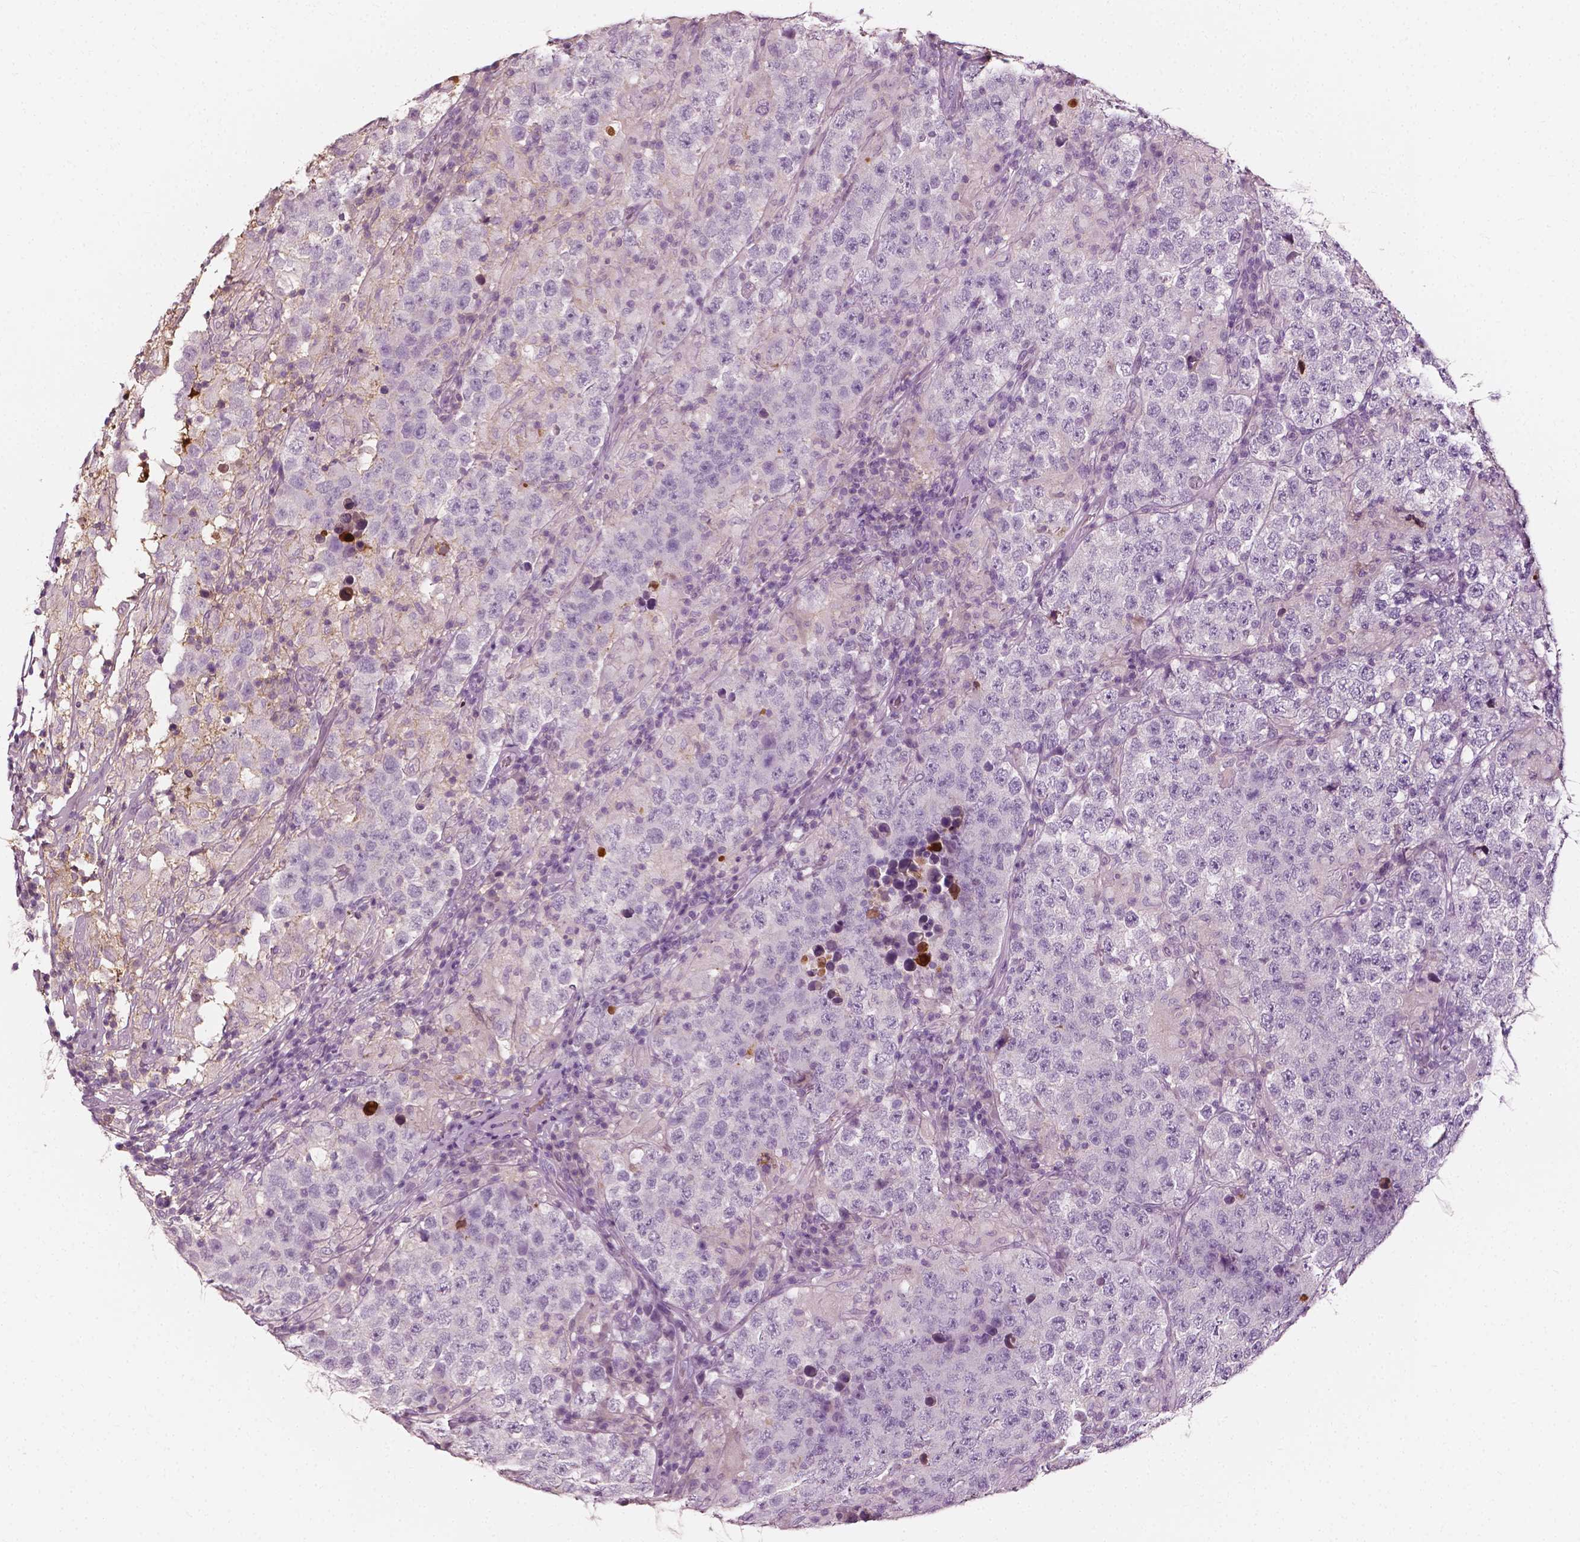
{"staining": {"intensity": "negative", "quantity": "none", "location": "none"}, "tissue": "testis cancer", "cell_type": "Tumor cells", "image_type": "cancer", "snomed": [{"axis": "morphology", "description": "Seminoma, NOS"}, {"axis": "morphology", "description": "Carcinoma, Embryonal, NOS"}, {"axis": "topography", "description": "Testis"}], "caption": "Immunohistochemistry of testis embryonal carcinoma shows no staining in tumor cells.", "gene": "APOA4", "patient": {"sex": "male", "age": 41}}